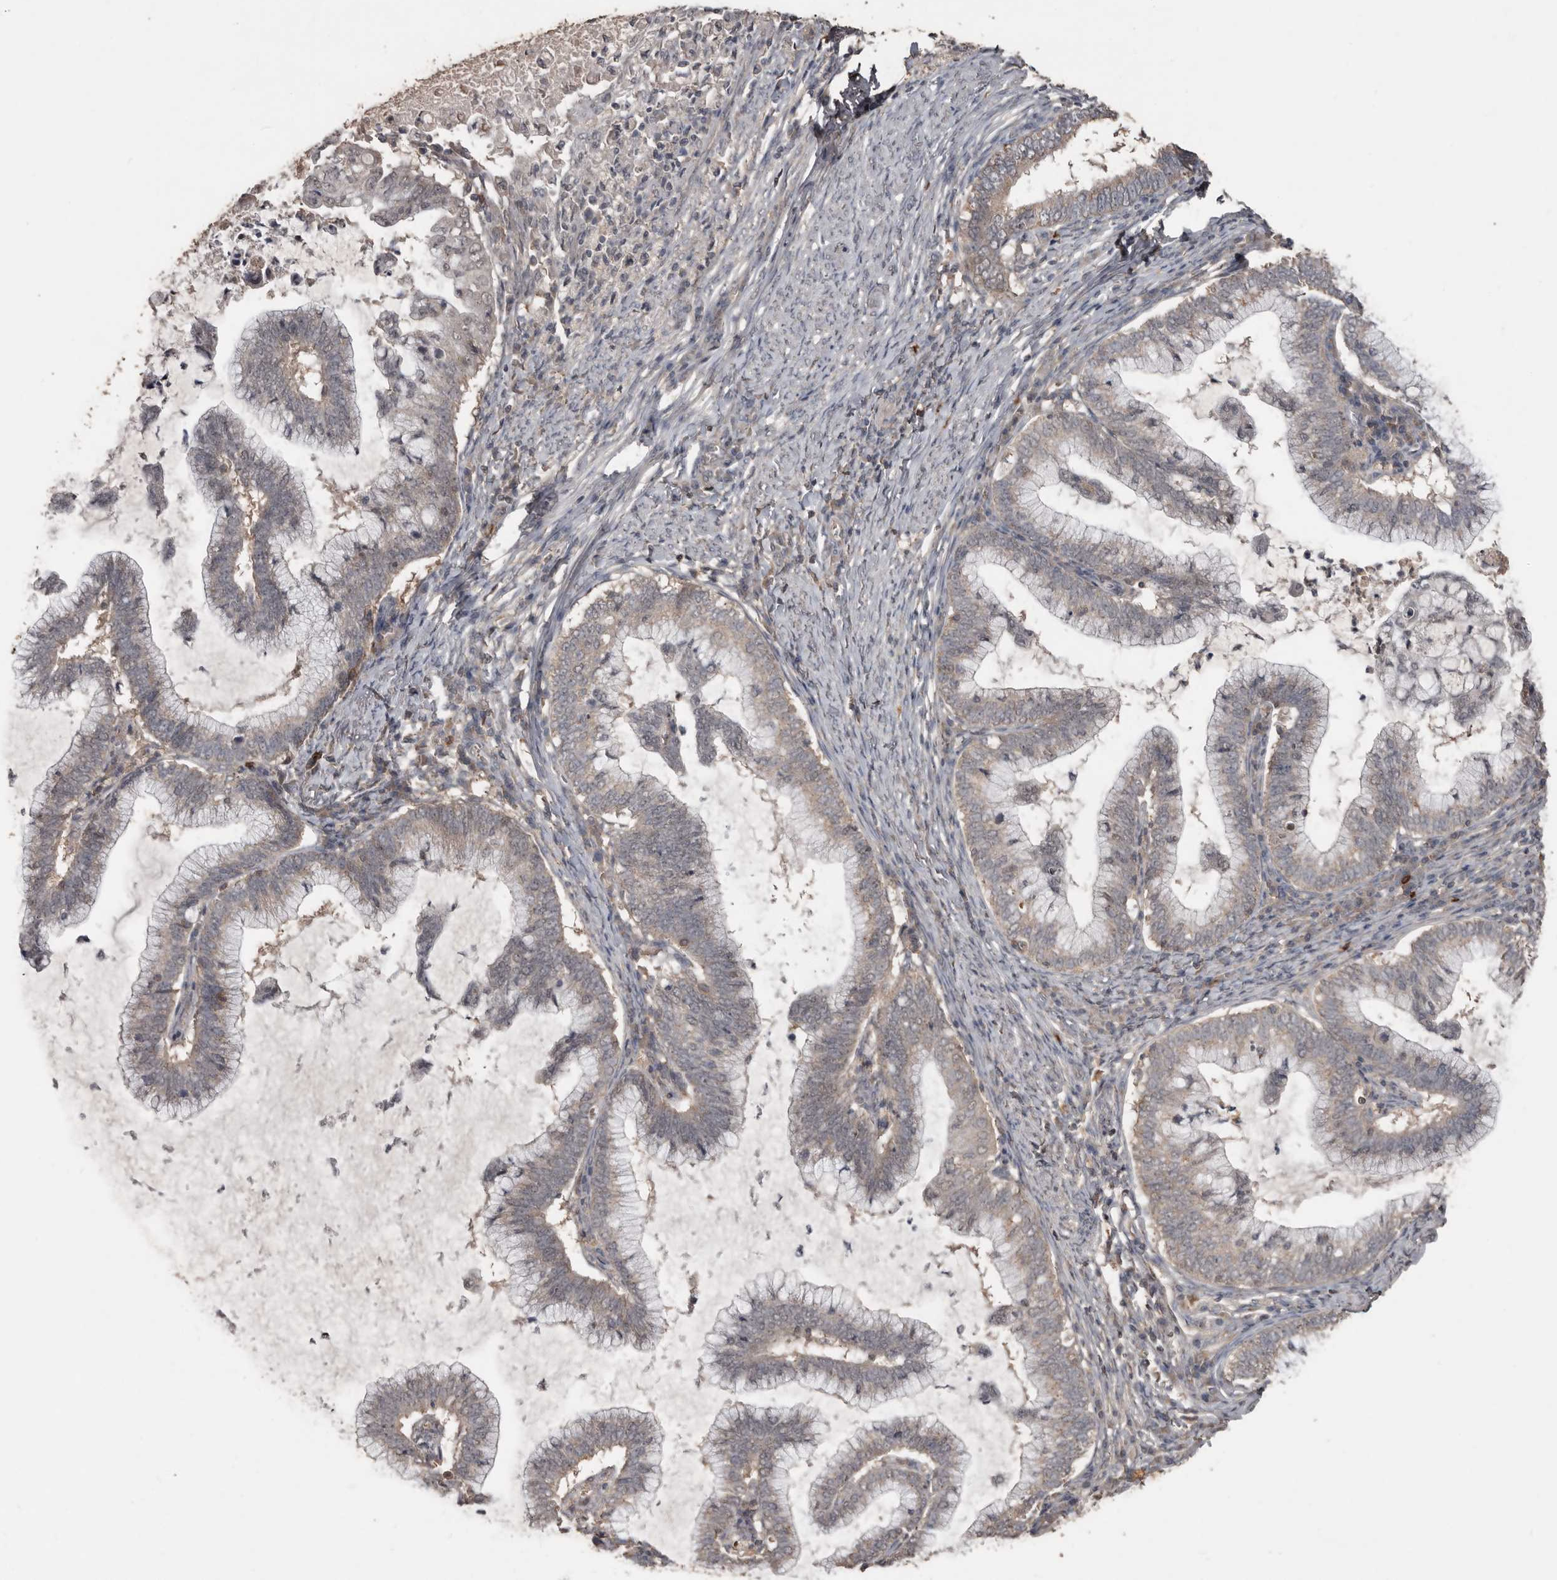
{"staining": {"intensity": "weak", "quantity": "<25%", "location": "cytoplasmic/membranous"}, "tissue": "cervical cancer", "cell_type": "Tumor cells", "image_type": "cancer", "snomed": [{"axis": "morphology", "description": "Adenocarcinoma, NOS"}, {"axis": "topography", "description": "Cervix"}], "caption": "Cervical cancer (adenocarcinoma) stained for a protein using IHC displays no positivity tumor cells.", "gene": "BAMBI", "patient": {"sex": "female", "age": 36}}